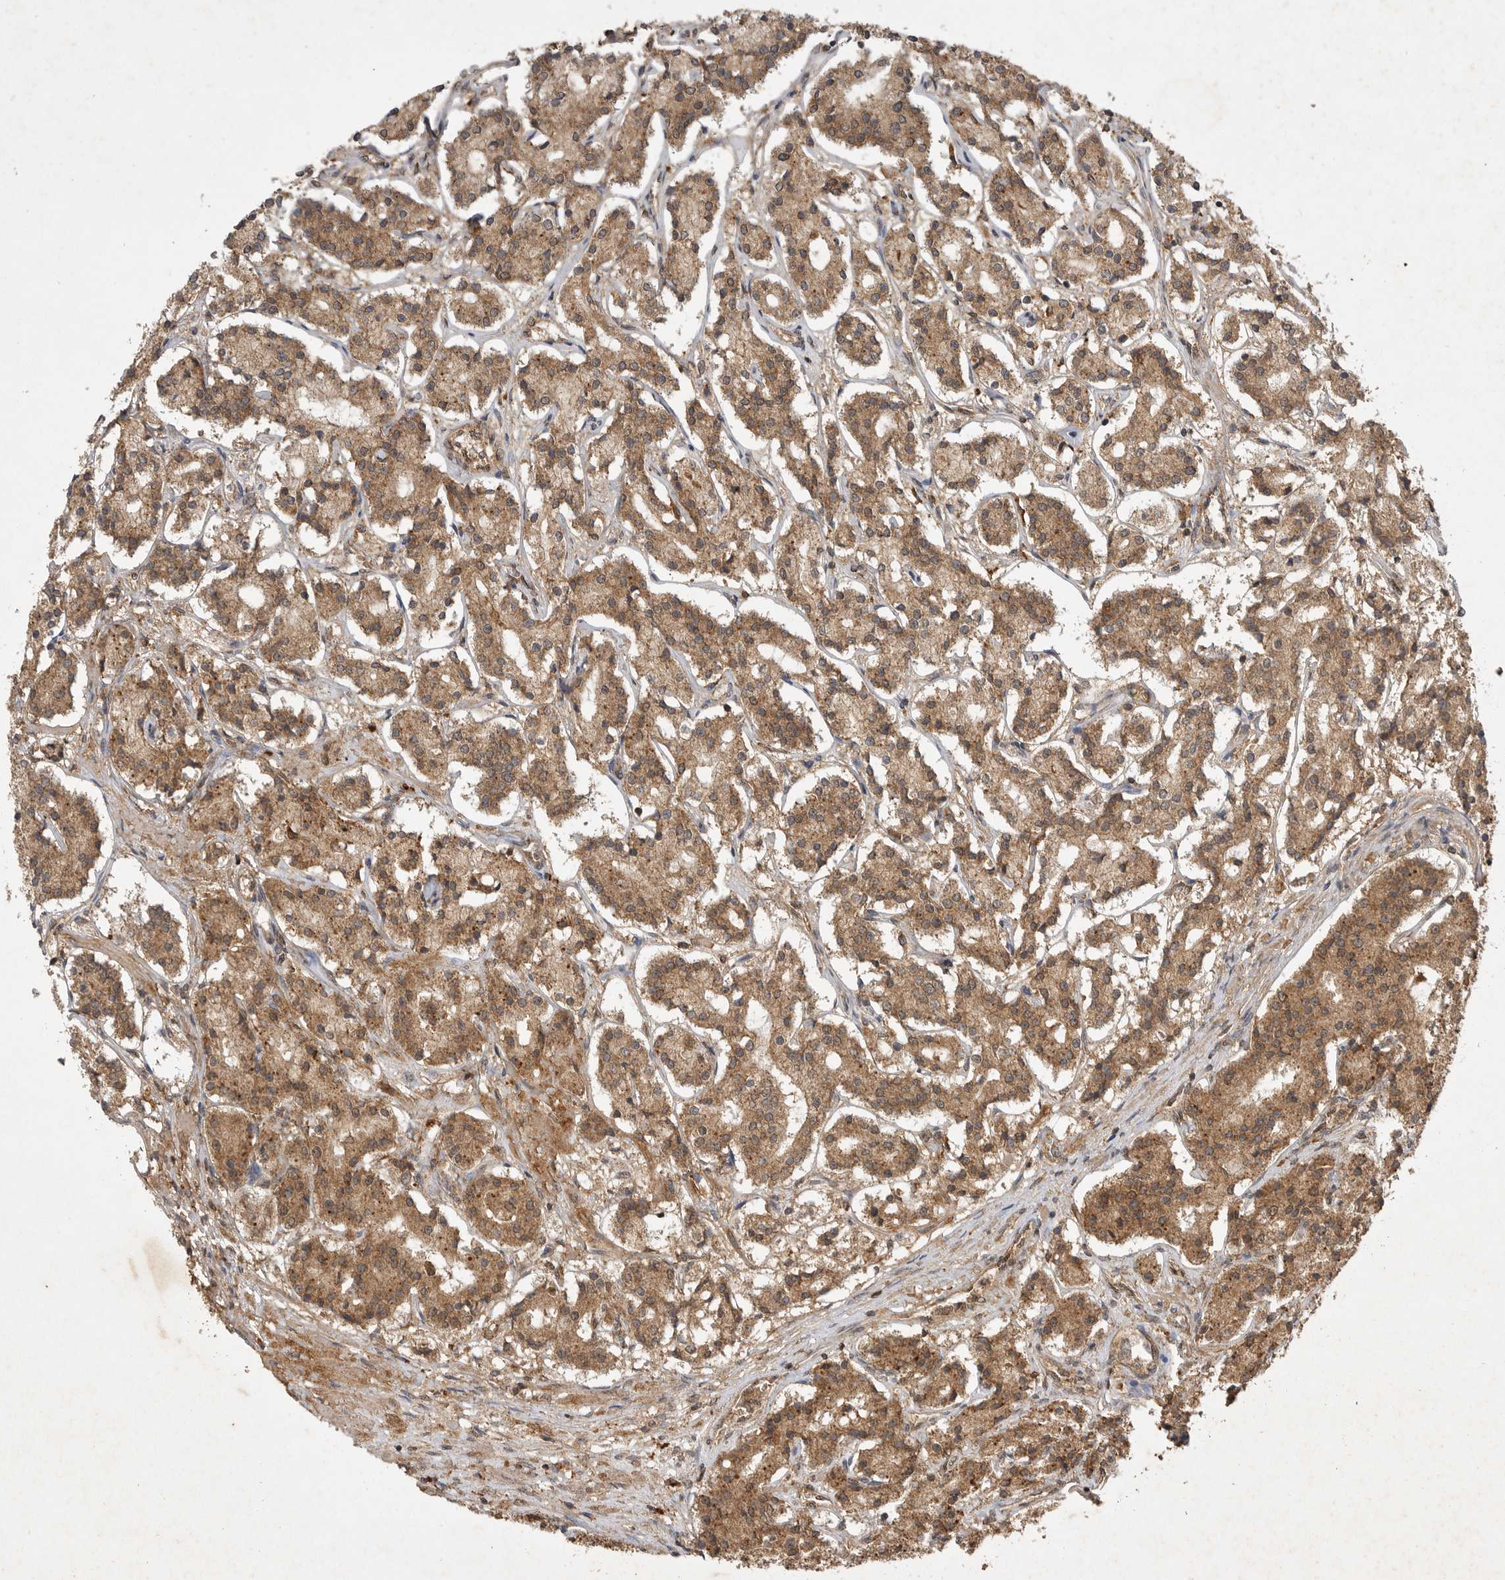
{"staining": {"intensity": "moderate", "quantity": ">75%", "location": "cytoplasmic/membranous"}, "tissue": "prostate cancer", "cell_type": "Tumor cells", "image_type": "cancer", "snomed": [{"axis": "morphology", "description": "Adenocarcinoma, High grade"}, {"axis": "topography", "description": "Prostate"}], "caption": "This image exhibits IHC staining of prostate cancer, with medium moderate cytoplasmic/membranous expression in about >75% of tumor cells.", "gene": "ICOSLG", "patient": {"sex": "male", "age": 60}}